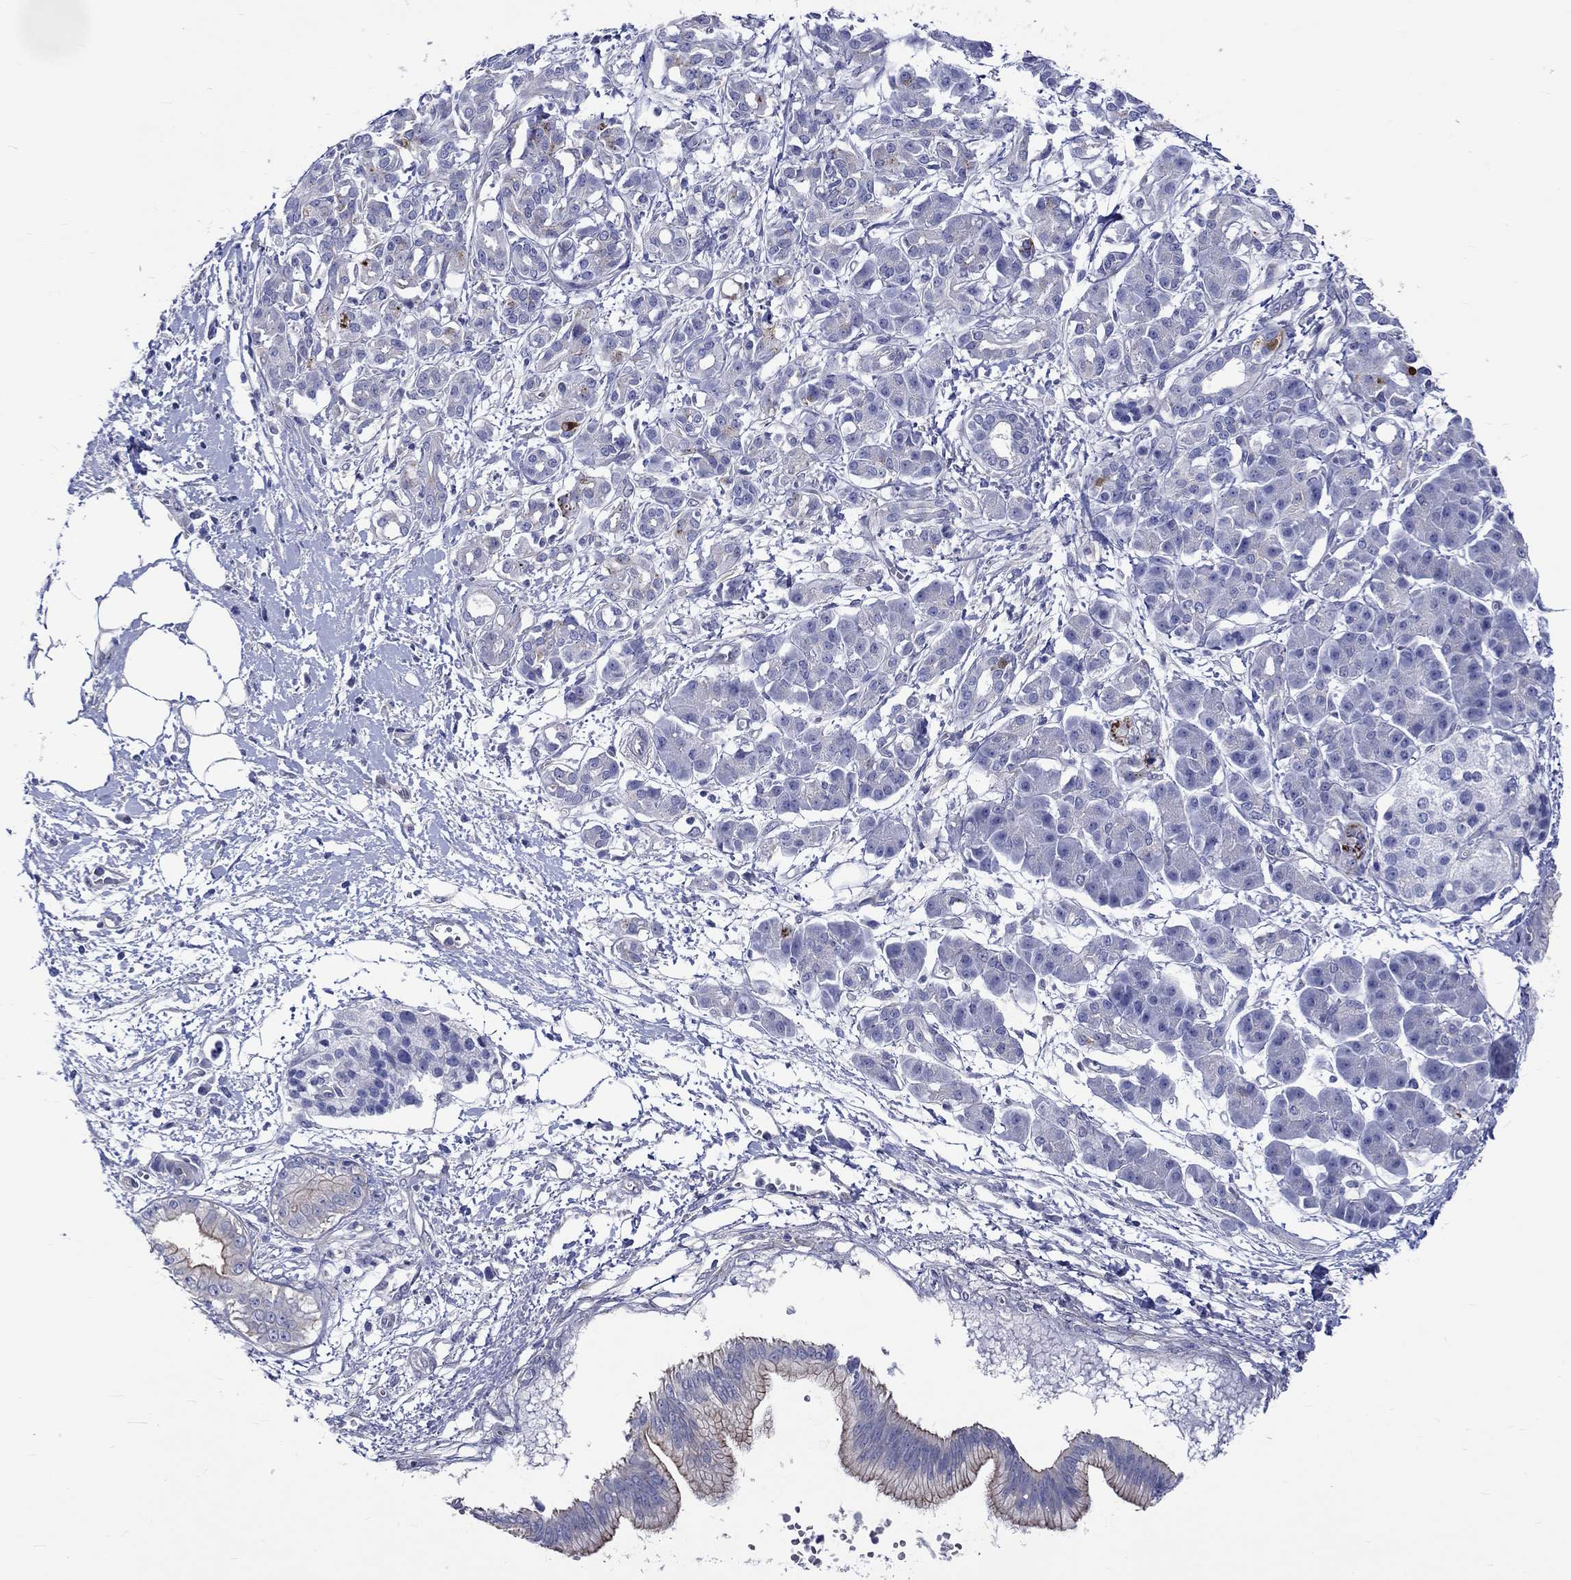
{"staining": {"intensity": "strong", "quantity": "<25%", "location": "cytoplasmic/membranous"}, "tissue": "pancreatic cancer", "cell_type": "Tumor cells", "image_type": "cancer", "snomed": [{"axis": "morphology", "description": "Adenocarcinoma, NOS"}, {"axis": "topography", "description": "Pancreas"}], "caption": "Immunohistochemistry of pancreatic cancer demonstrates medium levels of strong cytoplasmic/membranous staining in approximately <25% of tumor cells.", "gene": "SH2D7", "patient": {"sex": "male", "age": 72}}